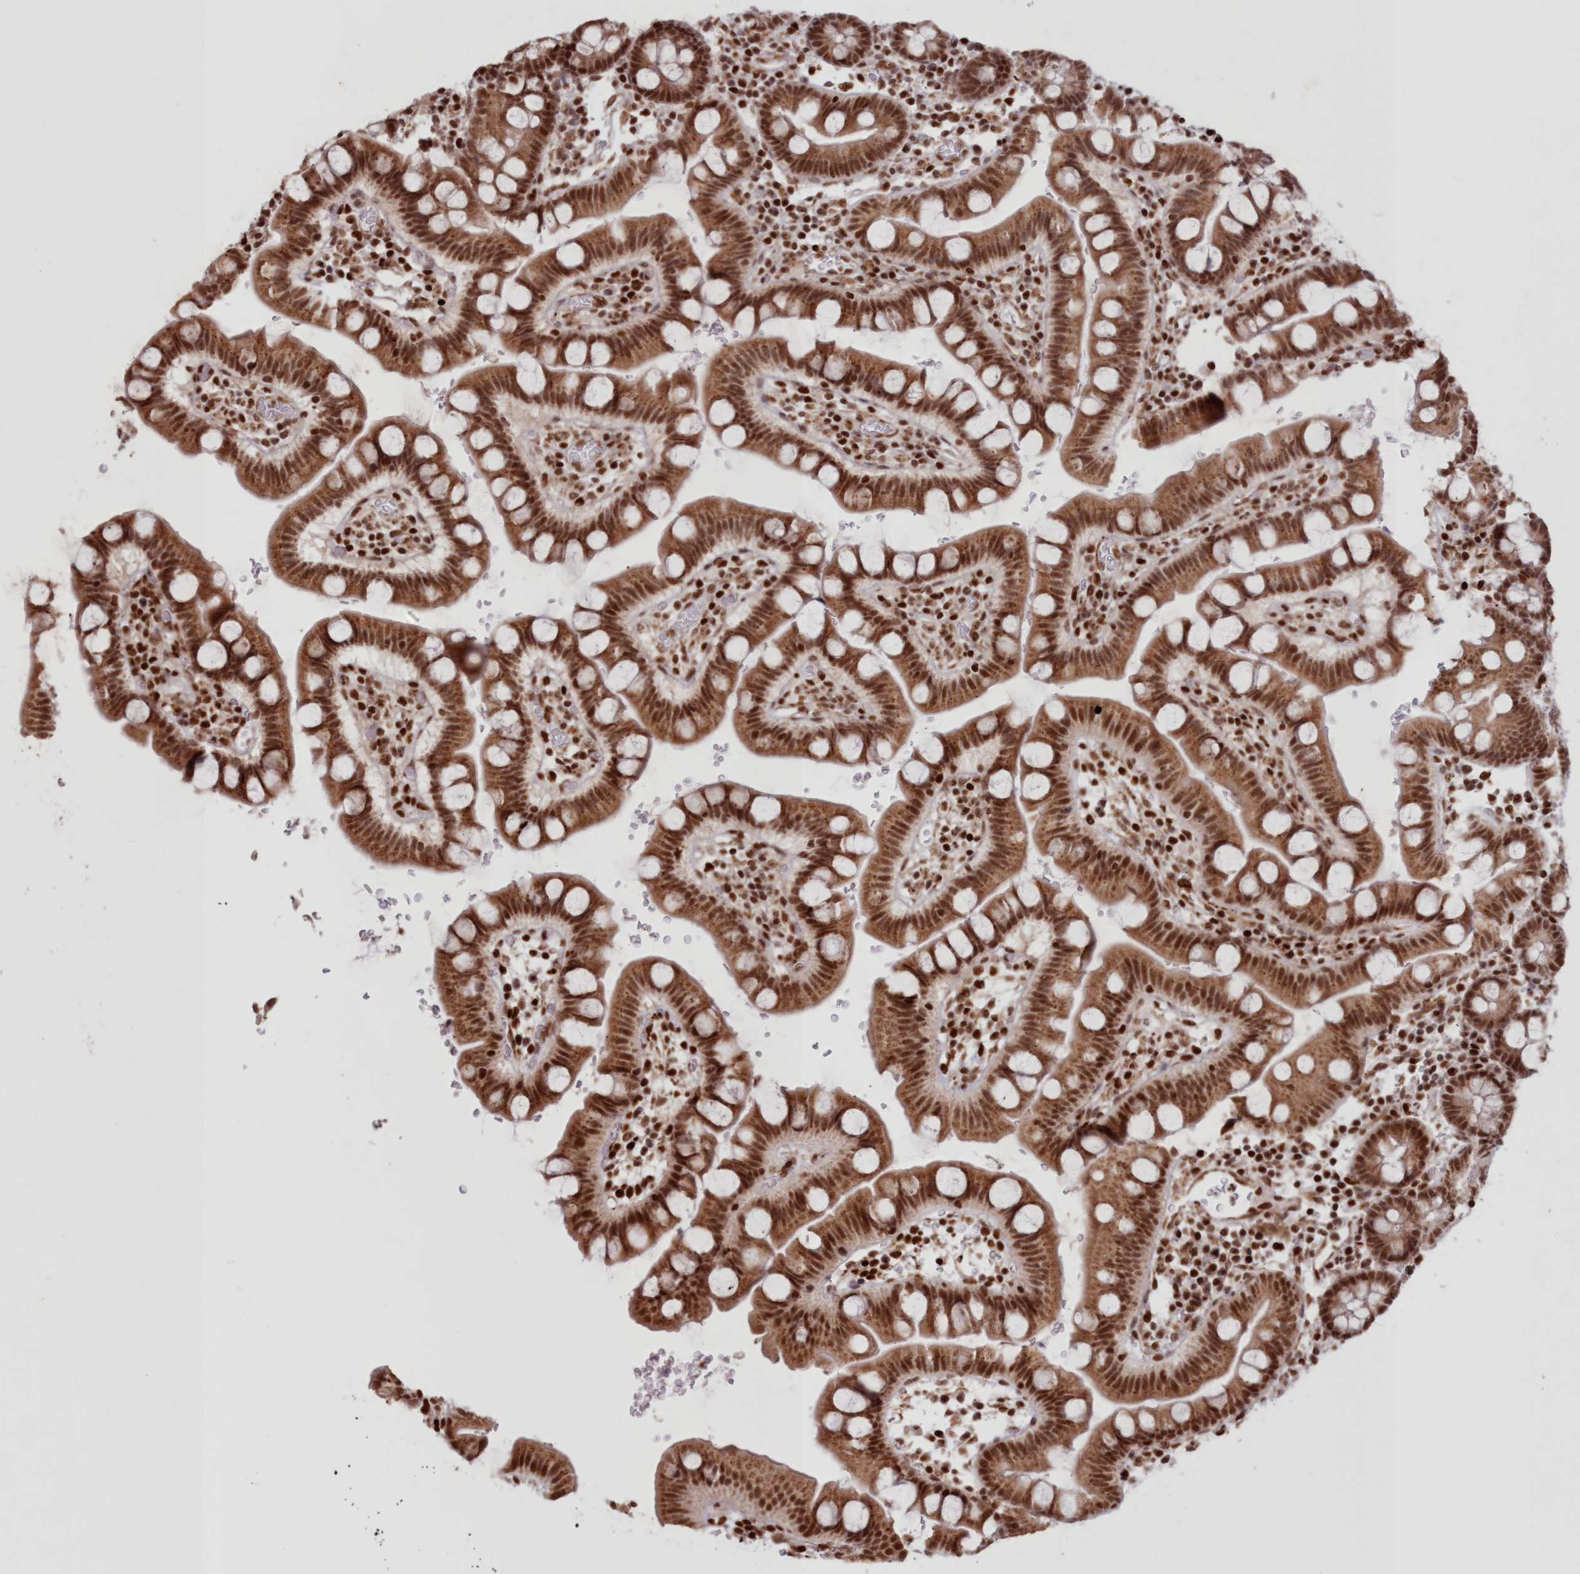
{"staining": {"intensity": "moderate", "quantity": ">75%", "location": "cytoplasmic/membranous,nuclear"}, "tissue": "small intestine", "cell_type": "Glandular cells", "image_type": "normal", "snomed": [{"axis": "morphology", "description": "Normal tissue, NOS"}, {"axis": "topography", "description": "Stomach, upper"}, {"axis": "topography", "description": "Stomach, lower"}, {"axis": "topography", "description": "Small intestine"}], "caption": "Protein positivity by immunohistochemistry (IHC) shows moderate cytoplasmic/membranous,nuclear positivity in about >75% of glandular cells in benign small intestine.", "gene": "POLR2B", "patient": {"sex": "male", "age": 68}}